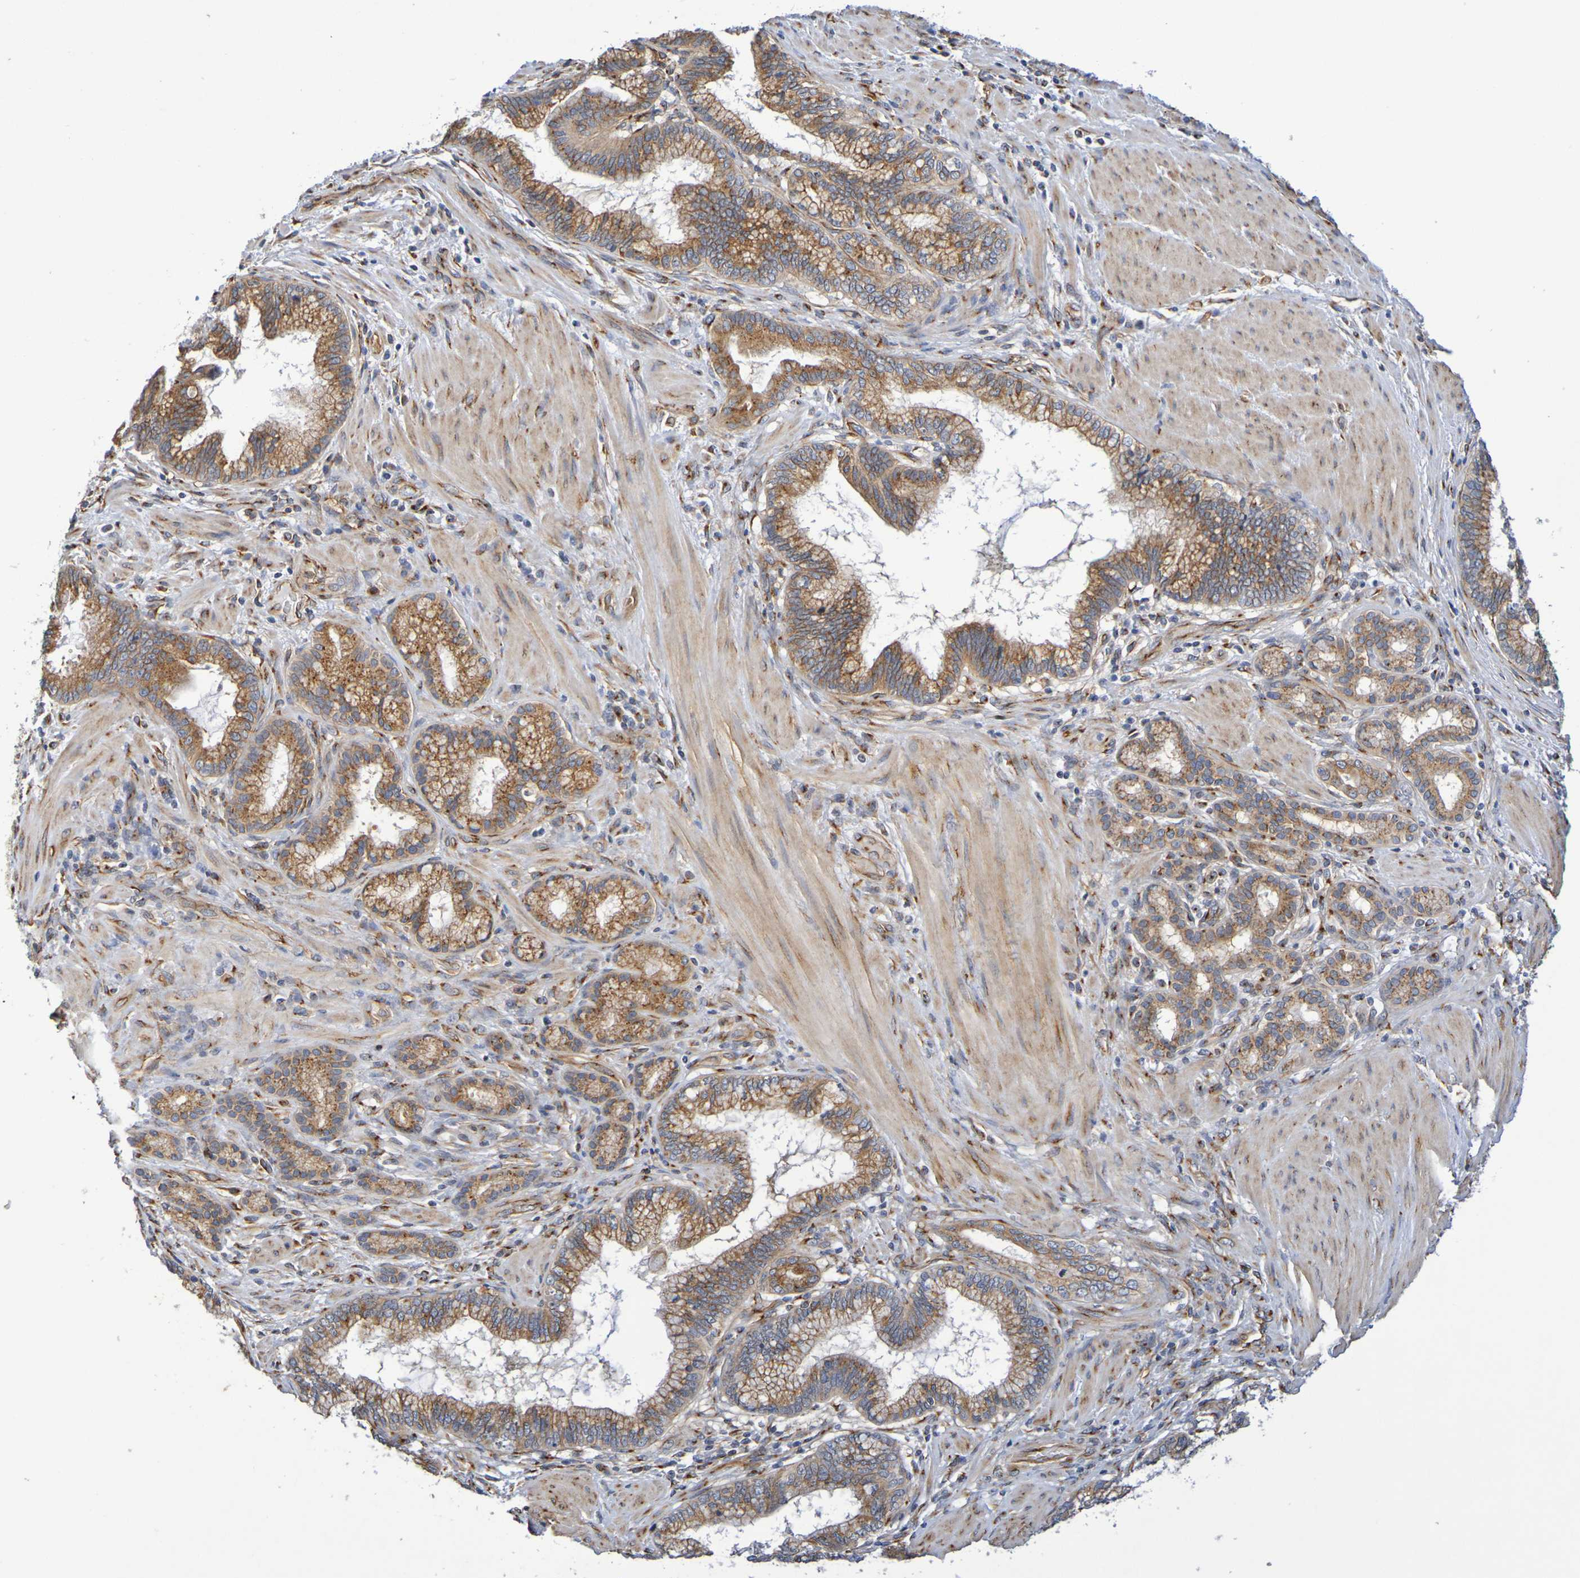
{"staining": {"intensity": "moderate", "quantity": ">75%", "location": "cytoplasmic/membranous"}, "tissue": "pancreatic cancer", "cell_type": "Tumor cells", "image_type": "cancer", "snomed": [{"axis": "morphology", "description": "Adenocarcinoma, NOS"}, {"axis": "topography", "description": "Pancreas"}], "caption": "Protein analysis of pancreatic adenocarcinoma tissue exhibits moderate cytoplasmic/membranous staining in approximately >75% of tumor cells.", "gene": "DCP2", "patient": {"sex": "female", "age": 64}}